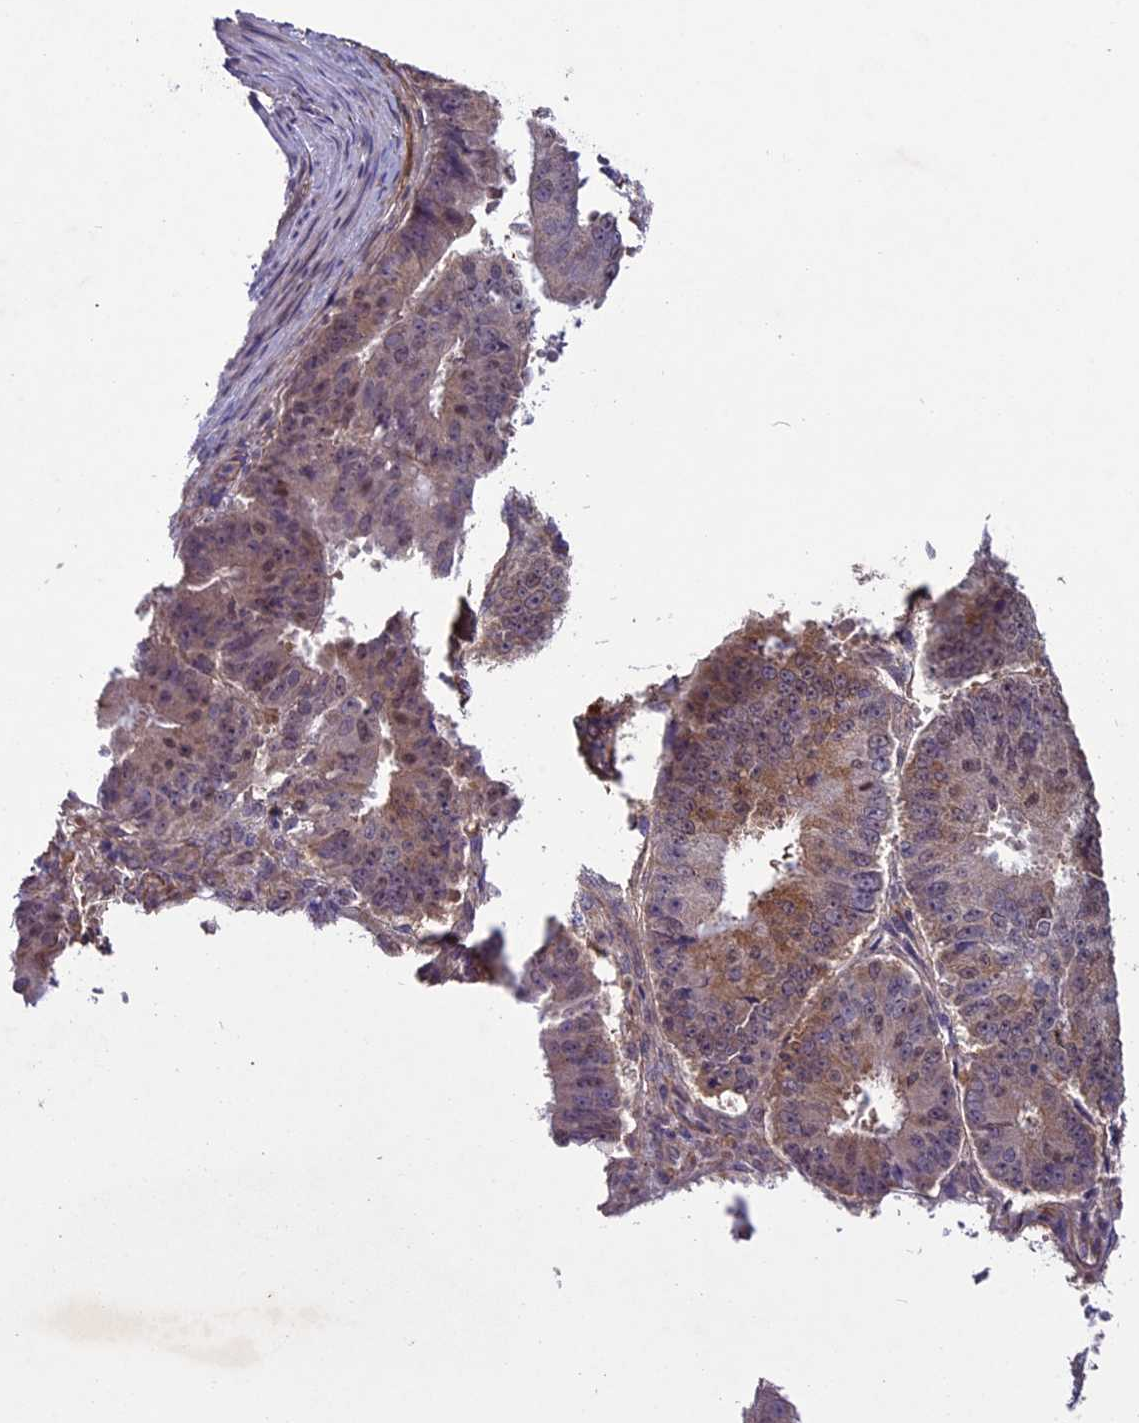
{"staining": {"intensity": "moderate", "quantity": "<25%", "location": "cytoplasmic/membranous,nuclear"}, "tissue": "ovarian cancer", "cell_type": "Tumor cells", "image_type": "cancer", "snomed": [{"axis": "morphology", "description": "Carcinoma, endometroid"}, {"axis": "topography", "description": "Appendix"}, {"axis": "topography", "description": "Ovary"}], "caption": "A micrograph showing moderate cytoplasmic/membranous and nuclear staining in about <25% of tumor cells in ovarian cancer (endometroid carcinoma), as visualized by brown immunohistochemical staining.", "gene": "C3orf70", "patient": {"sex": "female", "age": 42}}